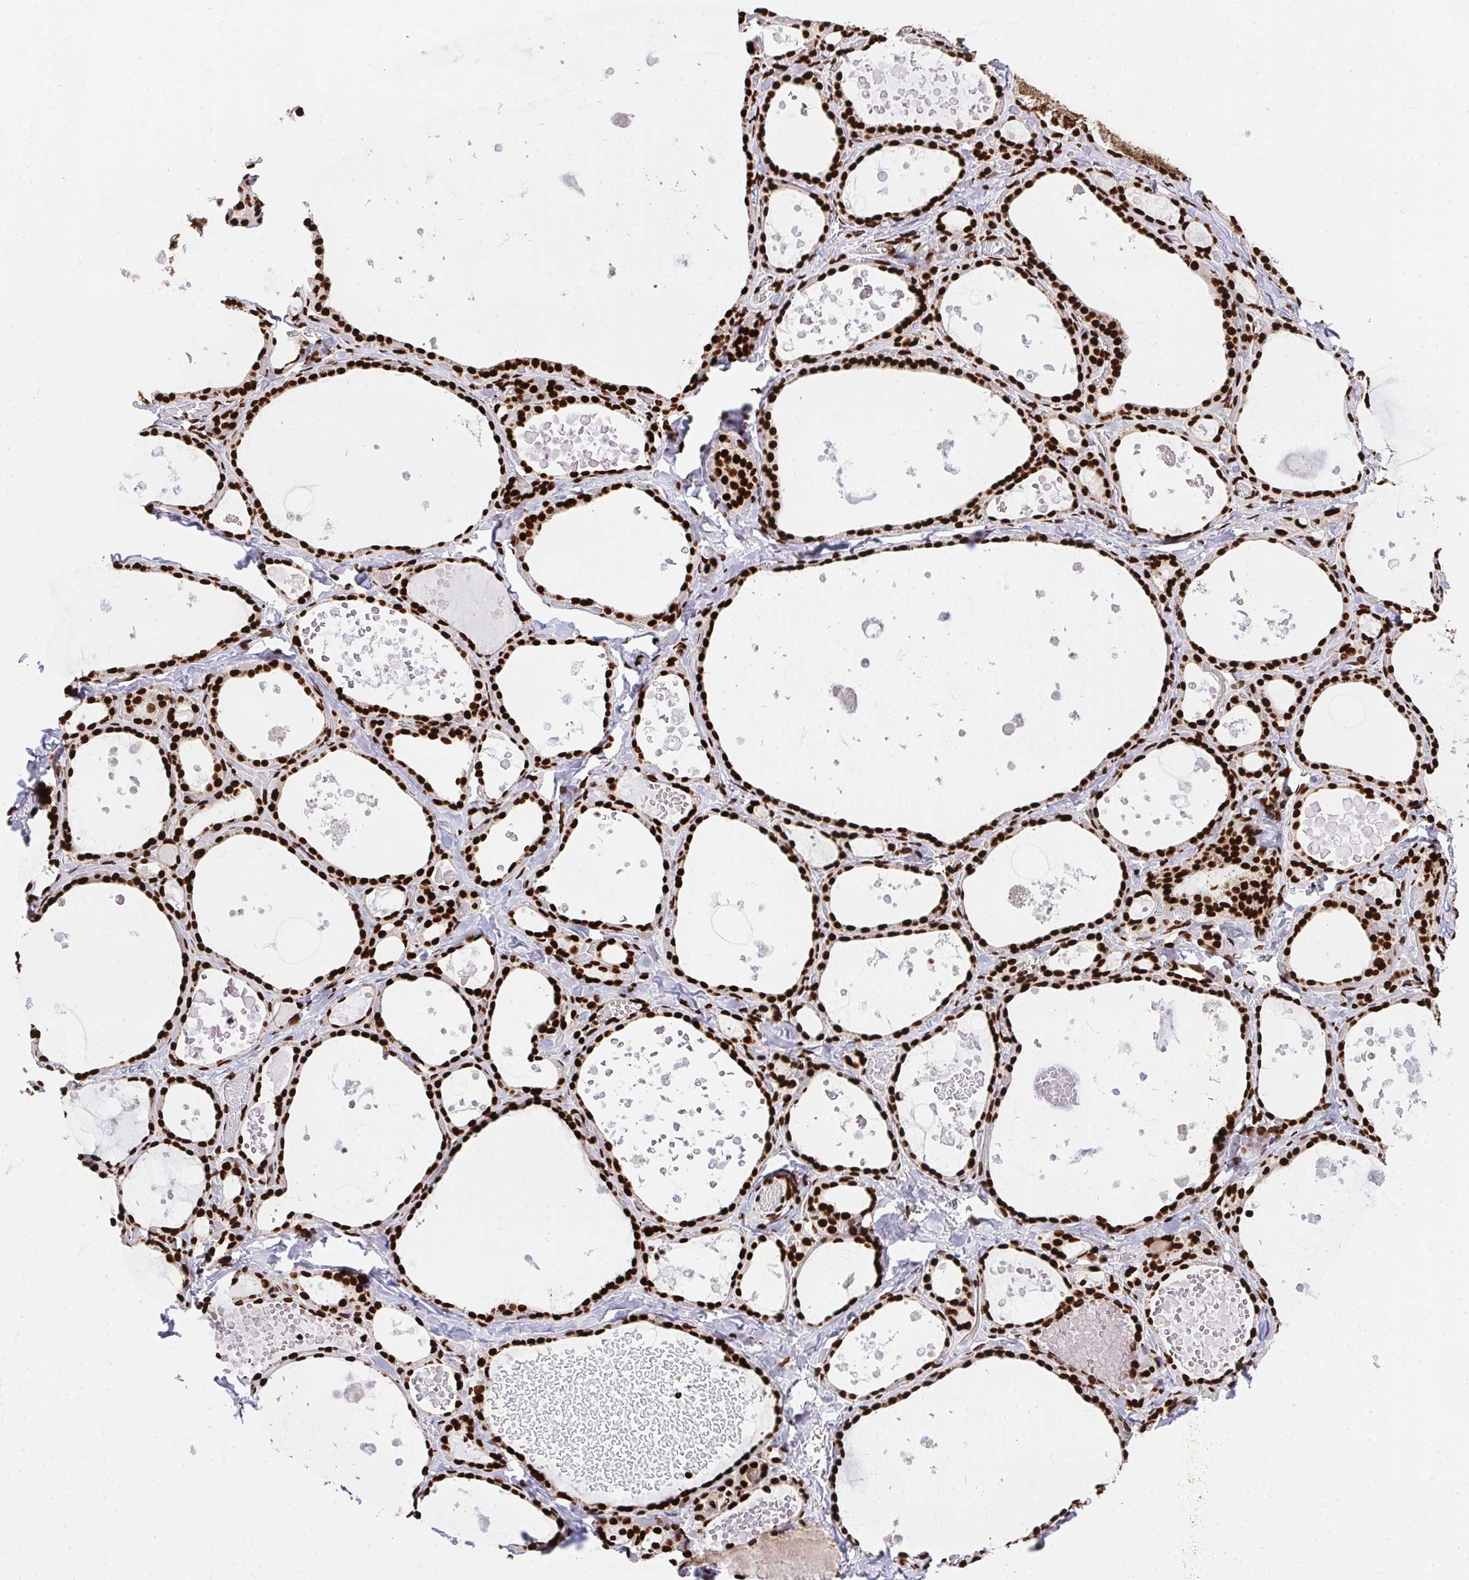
{"staining": {"intensity": "strong", "quantity": ">75%", "location": "nuclear"}, "tissue": "thyroid gland", "cell_type": "Glandular cells", "image_type": "normal", "snomed": [{"axis": "morphology", "description": "Normal tissue, NOS"}, {"axis": "topography", "description": "Thyroid gland"}], "caption": "Immunohistochemistry histopathology image of unremarkable thyroid gland stained for a protein (brown), which exhibits high levels of strong nuclear staining in about >75% of glandular cells.", "gene": "HNRNPL", "patient": {"sex": "female", "age": 56}}